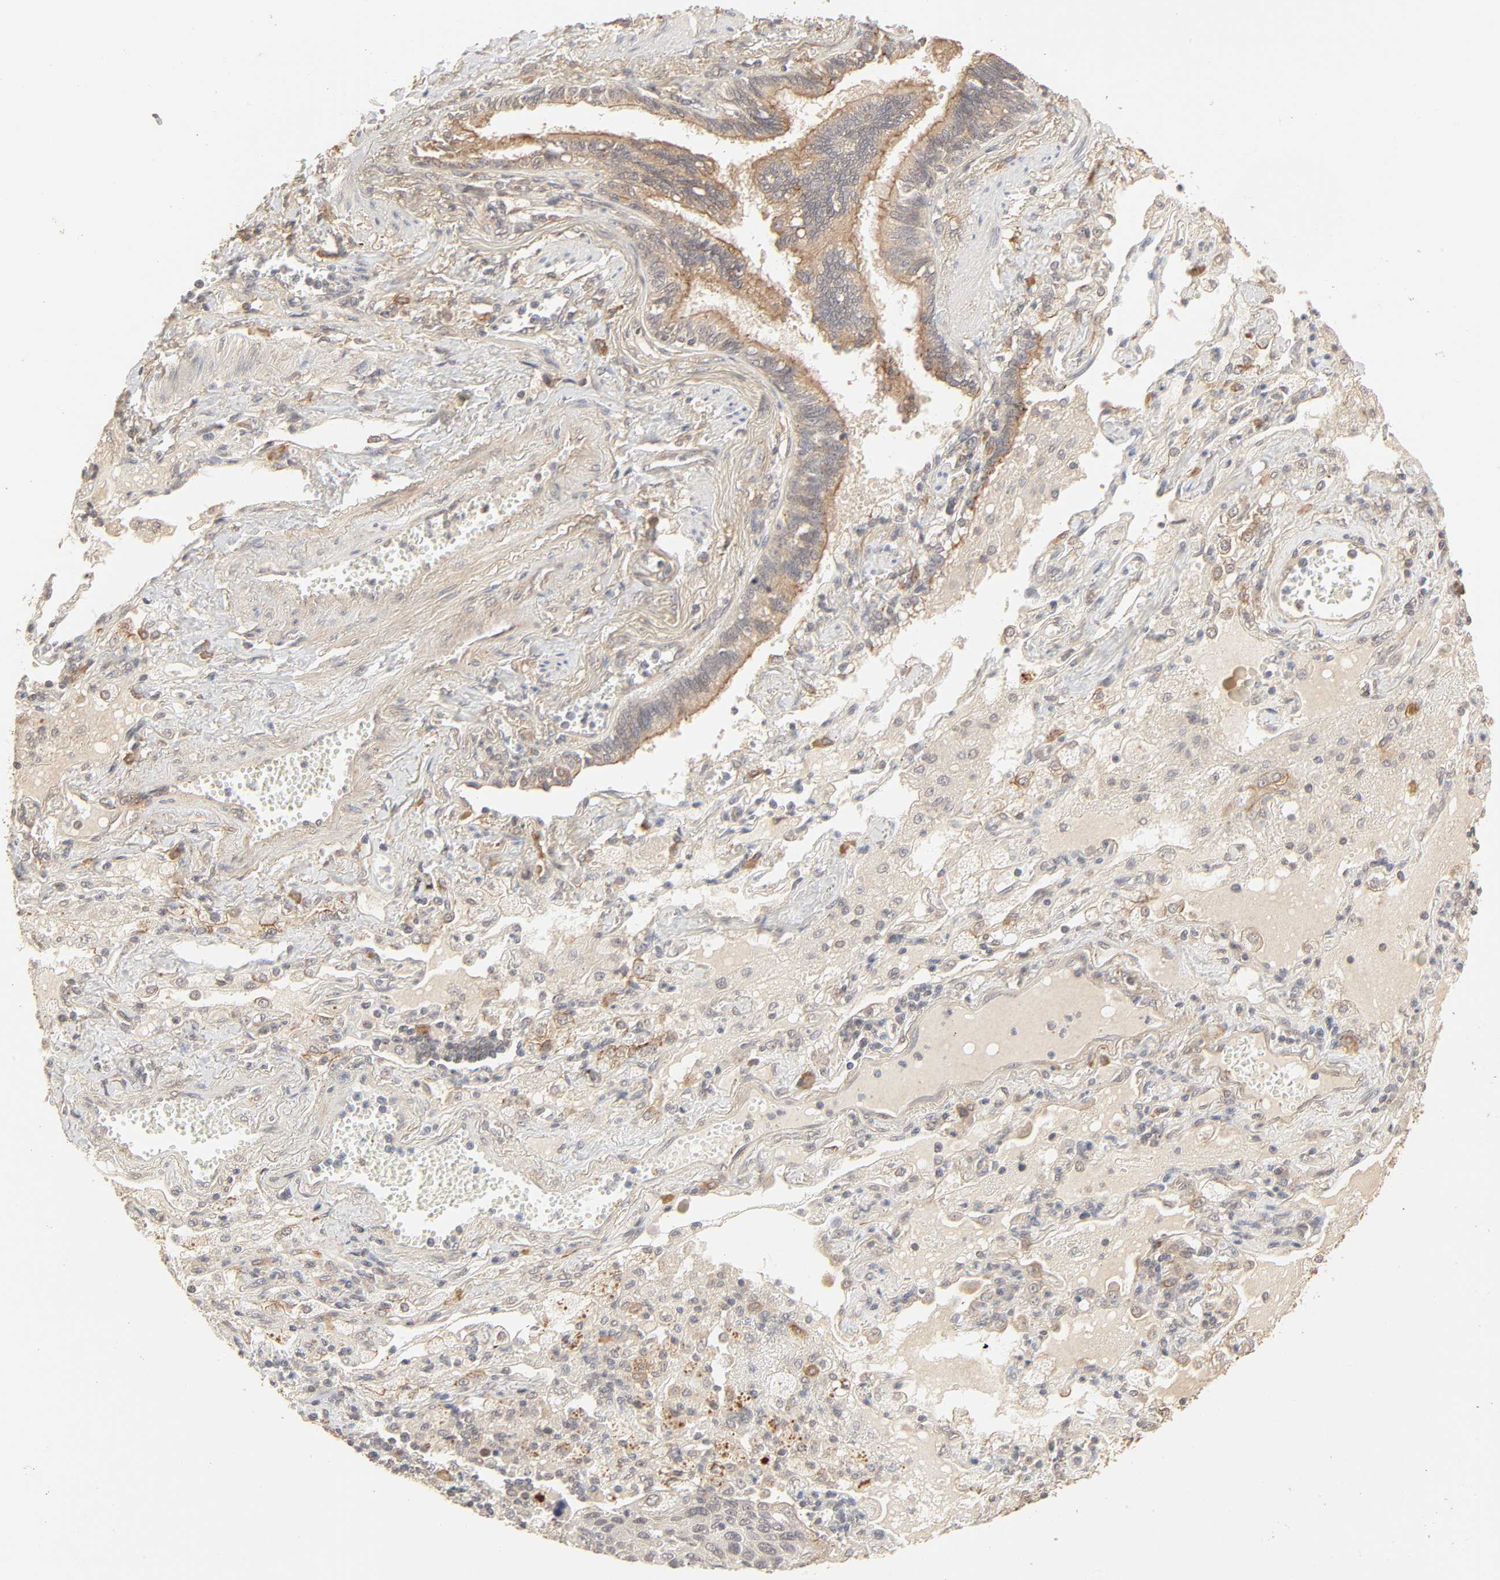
{"staining": {"intensity": "weak", "quantity": ">75%", "location": "cytoplasmic/membranous"}, "tissue": "lung cancer", "cell_type": "Tumor cells", "image_type": "cancer", "snomed": [{"axis": "morphology", "description": "Squamous cell carcinoma, NOS"}, {"axis": "topography", "description": "Lung"}], "caption": "A brown stain highlights weak cytoplasmic/membranous staining of a protein in lung cancer tumor cells. (DAB IHC with brightfield microscopy, high magnification).", "gene": "EPS8", "patient": {"sex": "female", "age": 76}}